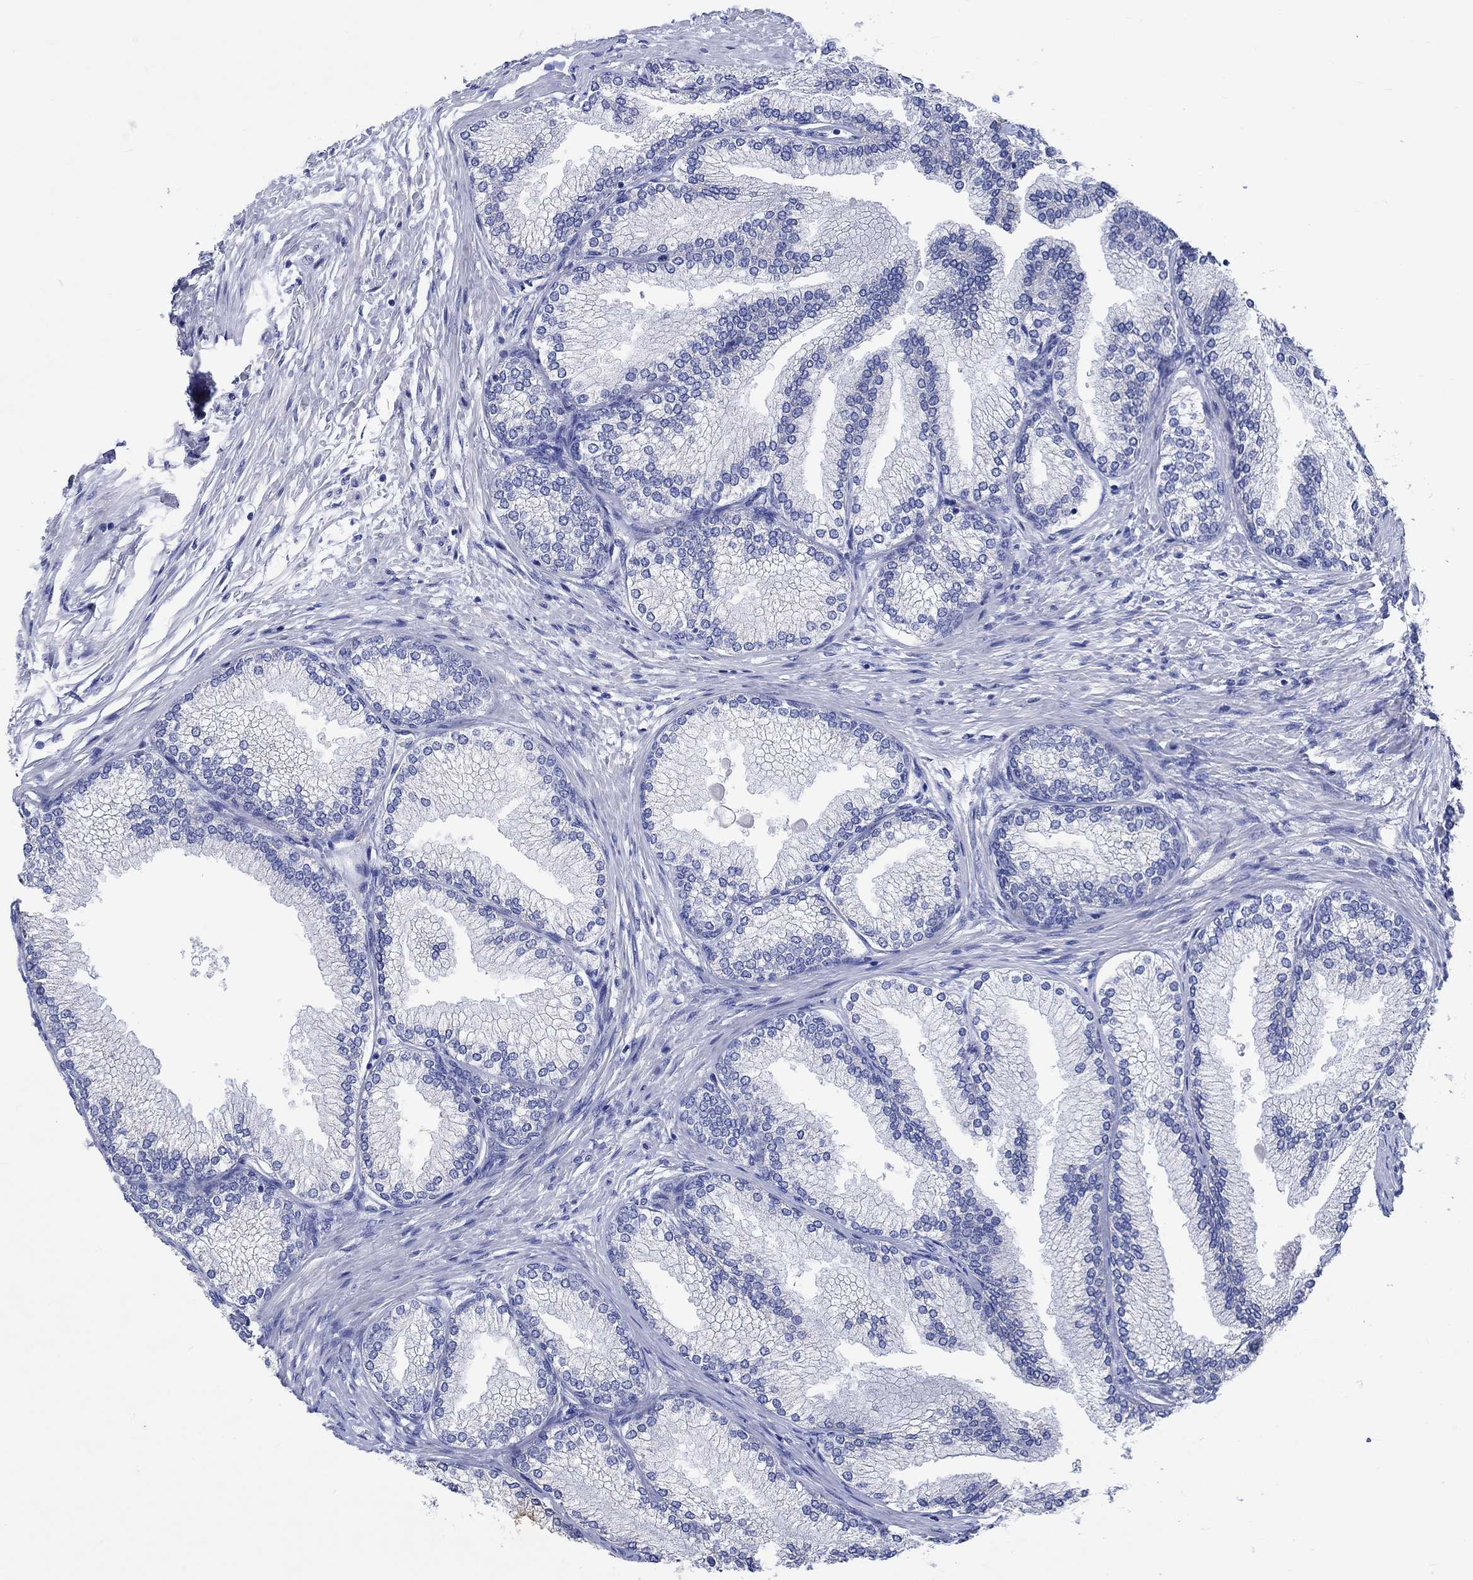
{"staining": {"intensity": "negative", "quantity": "none", "location": "none"}, "tissue": "prostate", "cell_type": "Glandular cells", "image_type": "normal", "snomed": [{"axis": "morphology", "description": "Normal tissue, NOS"}, {"axis": "topography", "description": "Prostate"}], "caption": "Prostate stained for a protein using IHC demonstrates no staining glandular cells.", "gene": "CPLX1", "patient": {"sex": "male", "age": 72}}